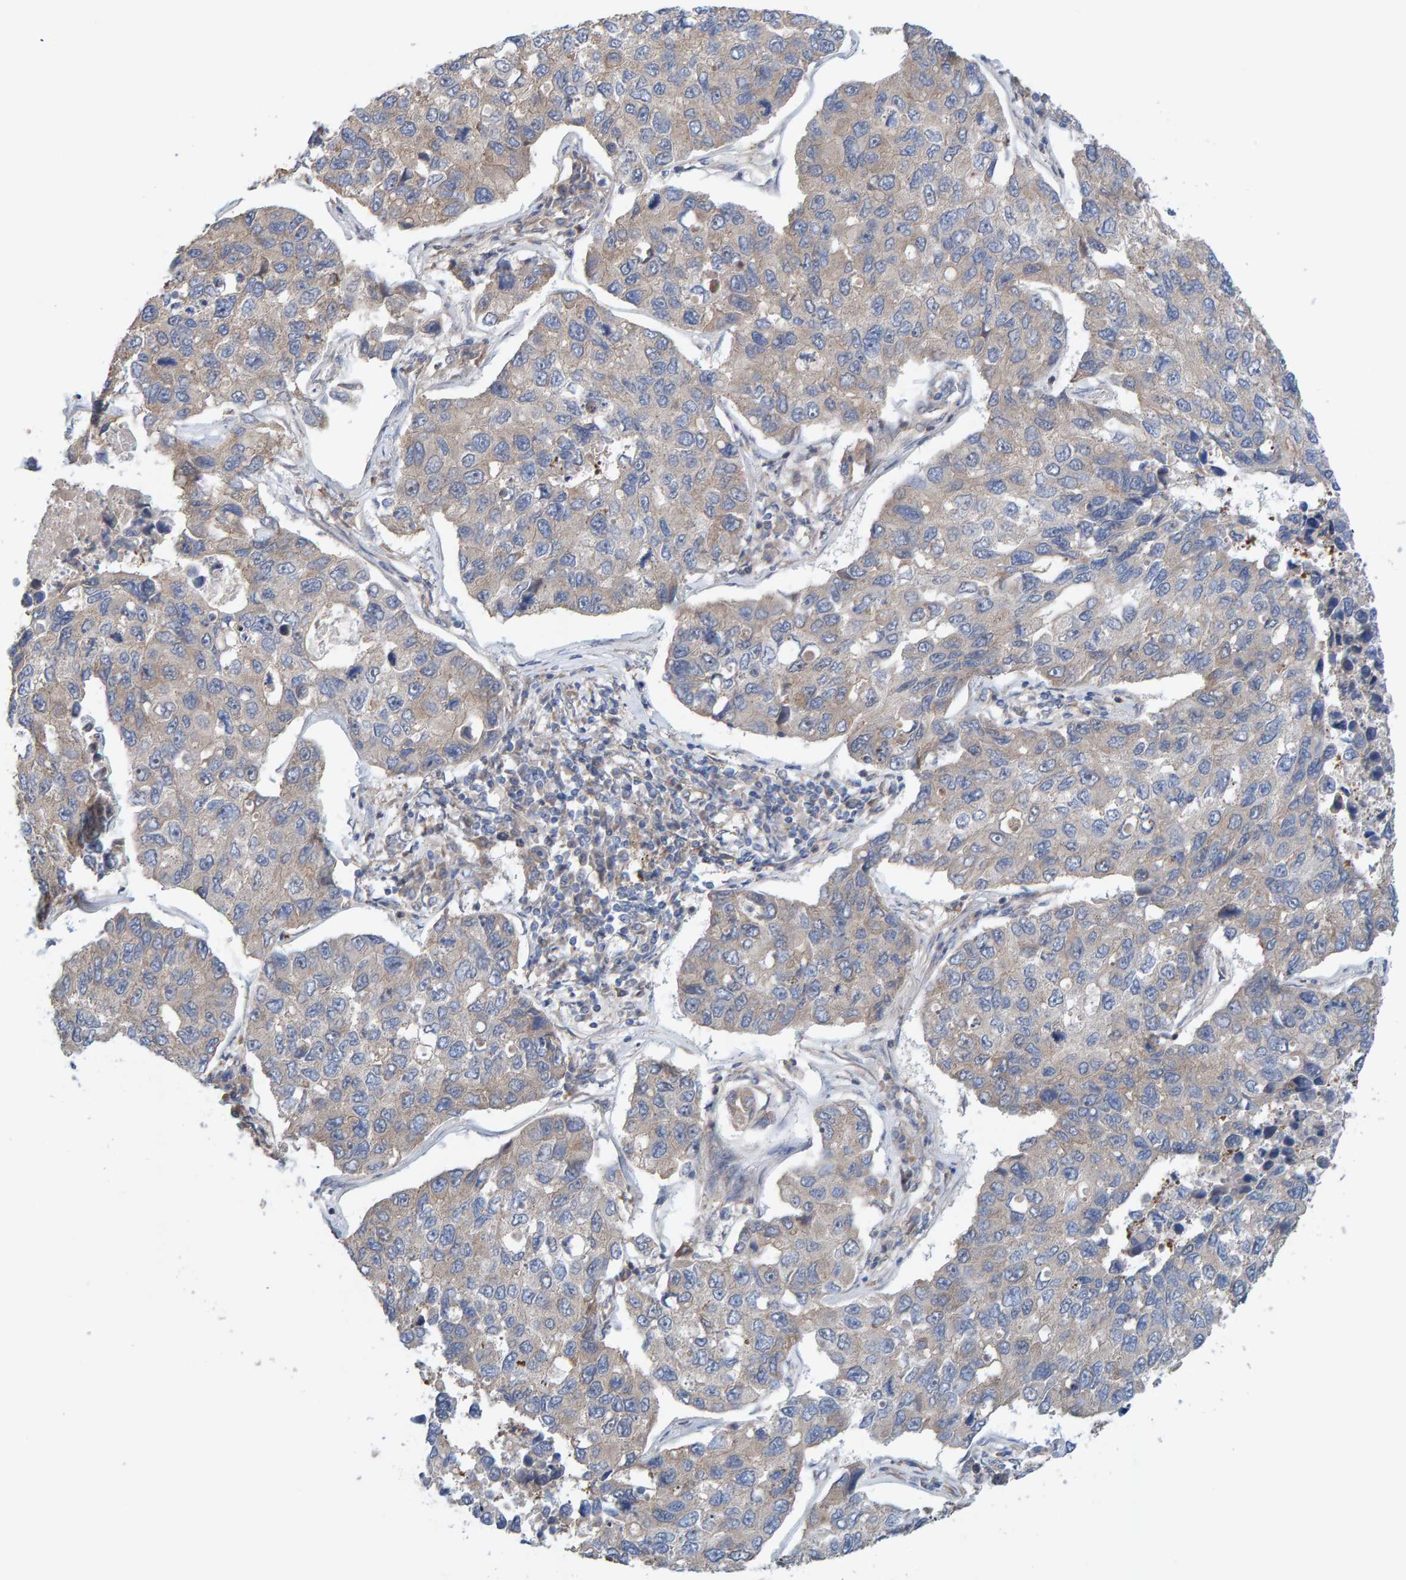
{"staining": {"intensity": "negative", "quantity": "none", "location": "none"}, "tissue": "lung cancer", "cell_type": "Tumor cells", "image_type": "cancer", "snomed": [{"axis": "morphology", "description": "Adenocarcinoma, NOS"}, {"axis": "topography", "description": "Lung"}], "caption": "Immunohistochemical staining of human adenocarcinoma (lung) displays no significant staining in tumor cells. (DAB (3,3'-diaminobenzidine) immunohistochemistry (IHC) with hematoxylin counter stain).", "gene": "LRSAM1", "patient": {"sex": "male", "age": 64}}